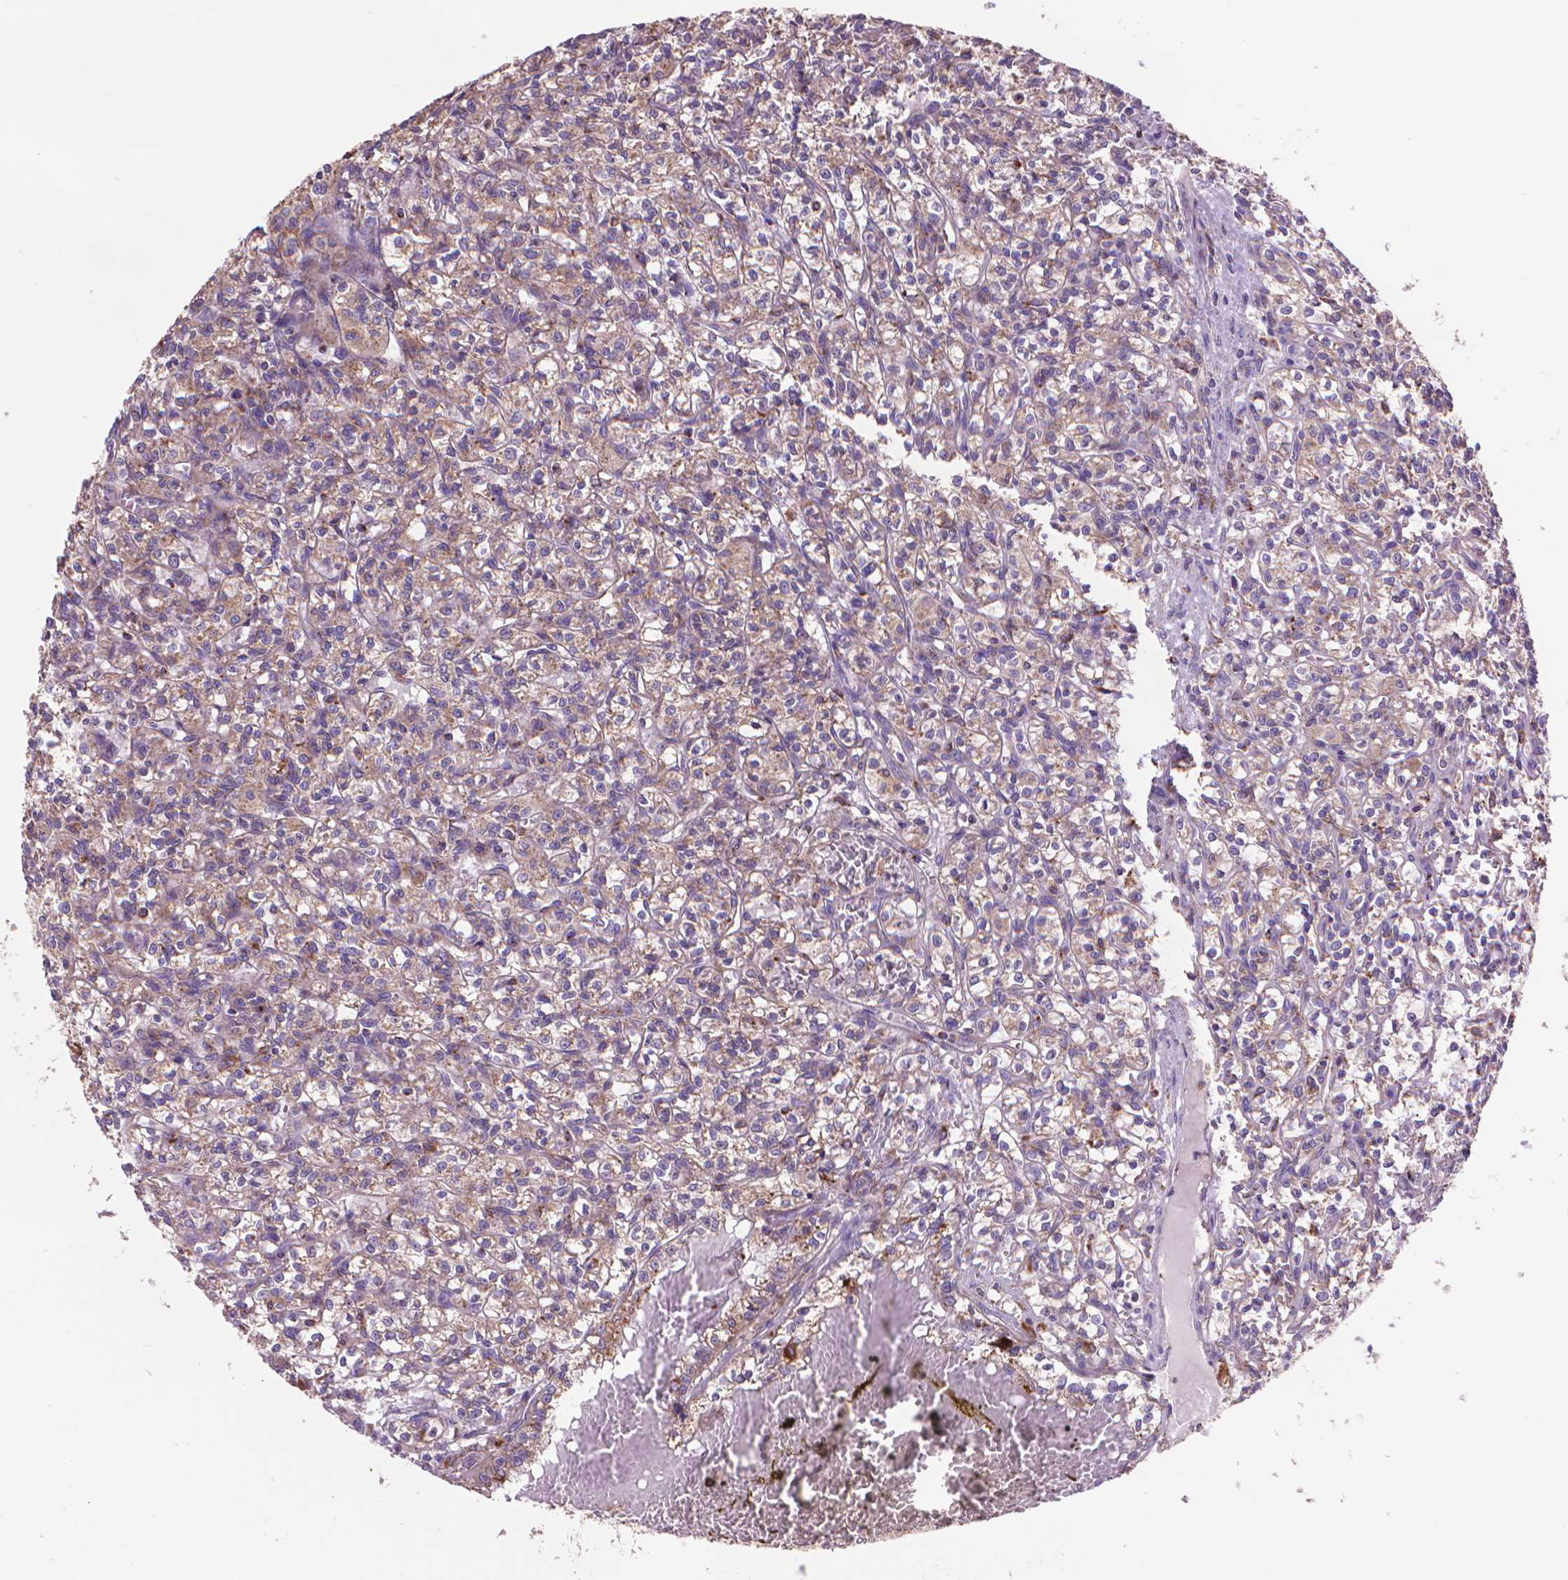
{"staining": {"intensity": "weak", "quantity": "25%-75%", "location": "cytoplasmic/membranous"}, "tissue": "renal cancer", "cell_type": "Tumor cells", "image_type": "cancer", "snomed": [{"axis": "morphology", "description": "Adenocarcinoma, NOS"}, {"axis": "topography", "description": "Kidney"}], "caption": "This micrograph shows IHC staining of renal cancer (adenocarcinoma), with low weak cytoplasmic/membranous staining in approximately 25%-75% of tumor cells.", "gene": "GLB1", "patient": {"sex": "male", "age": 36}}